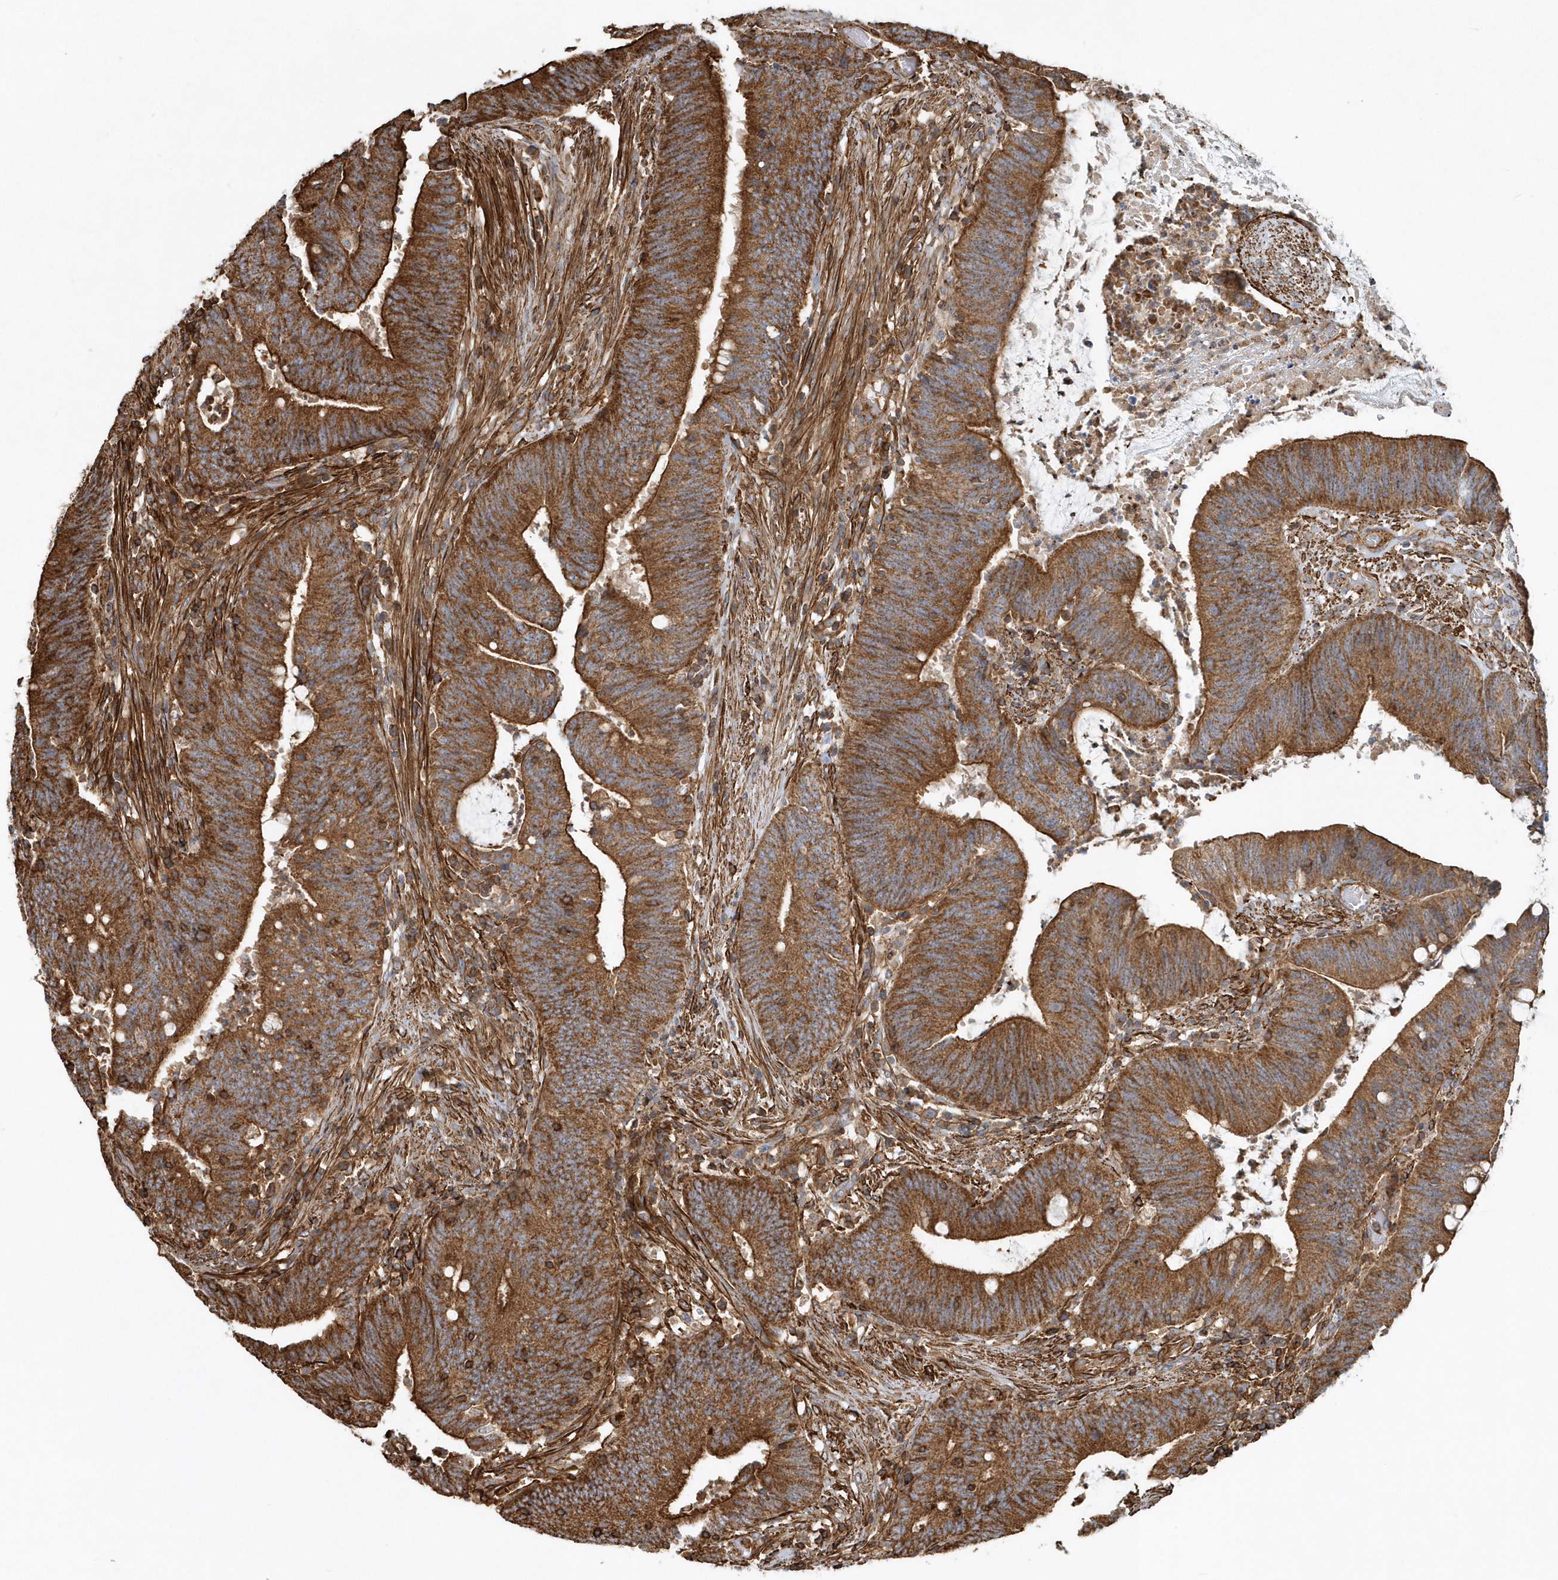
{"staining": {"intensity": "strong", "quantity": ">75%", "location": "cytoplasmic/membranous"}, "tissue": "colorectal cancer", "cell_type": "Tumor cells", "image_type": "cancer", "snomed": [{"axis": "morphology", "description": "Adenocarcinoma, NOS"}, {"axis": "topography", "description": "Rectum"}], "caption": "This is an image of immunohistochemistry staining of colorectal cancer, which shows strong positivity in the cytoplasmic/membranous of tumor cells.", "gene": "MMUT", "patient": {"sex": "female", "age": 66}}